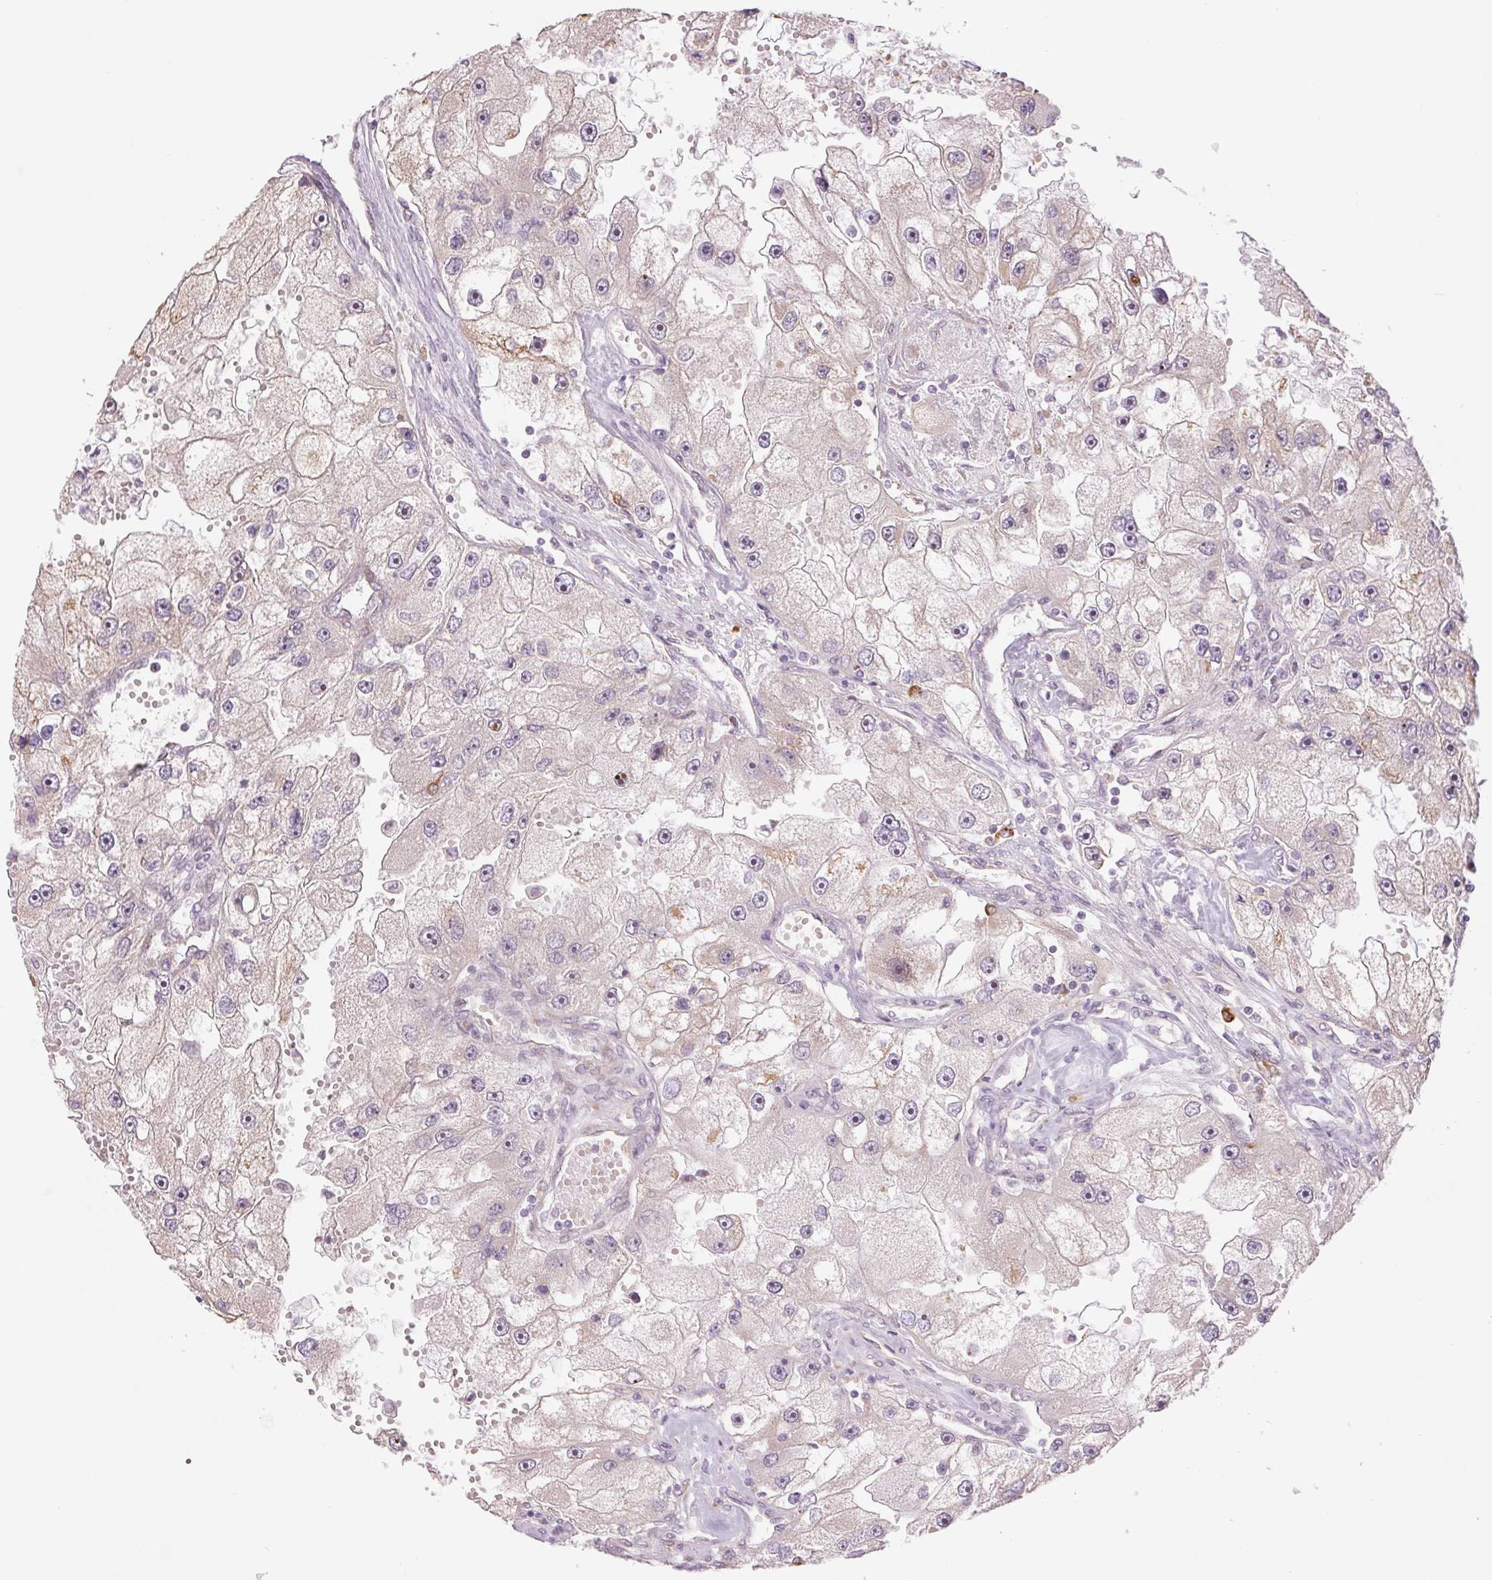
{"staining": {"intensity": "negative", "quantity": "none", "location": "none"}, "tissue": "renal cancer", "cell_type": "Tumor cells", "image_type": "cancer", "snomed": [{"axis": "morphology", "description": "Adenocarcinoma, NOS"}, {"axis": "topography", "description": "Kidney"}], "caption": "High magnification brightfield microscopy of renal cancer stained with DAB (brown) and counterstained with hematoxylin (blue): tumor cells show no significant positivity.", "gene": "METTL17", "patient": {"sex": "male", "age": 63}}